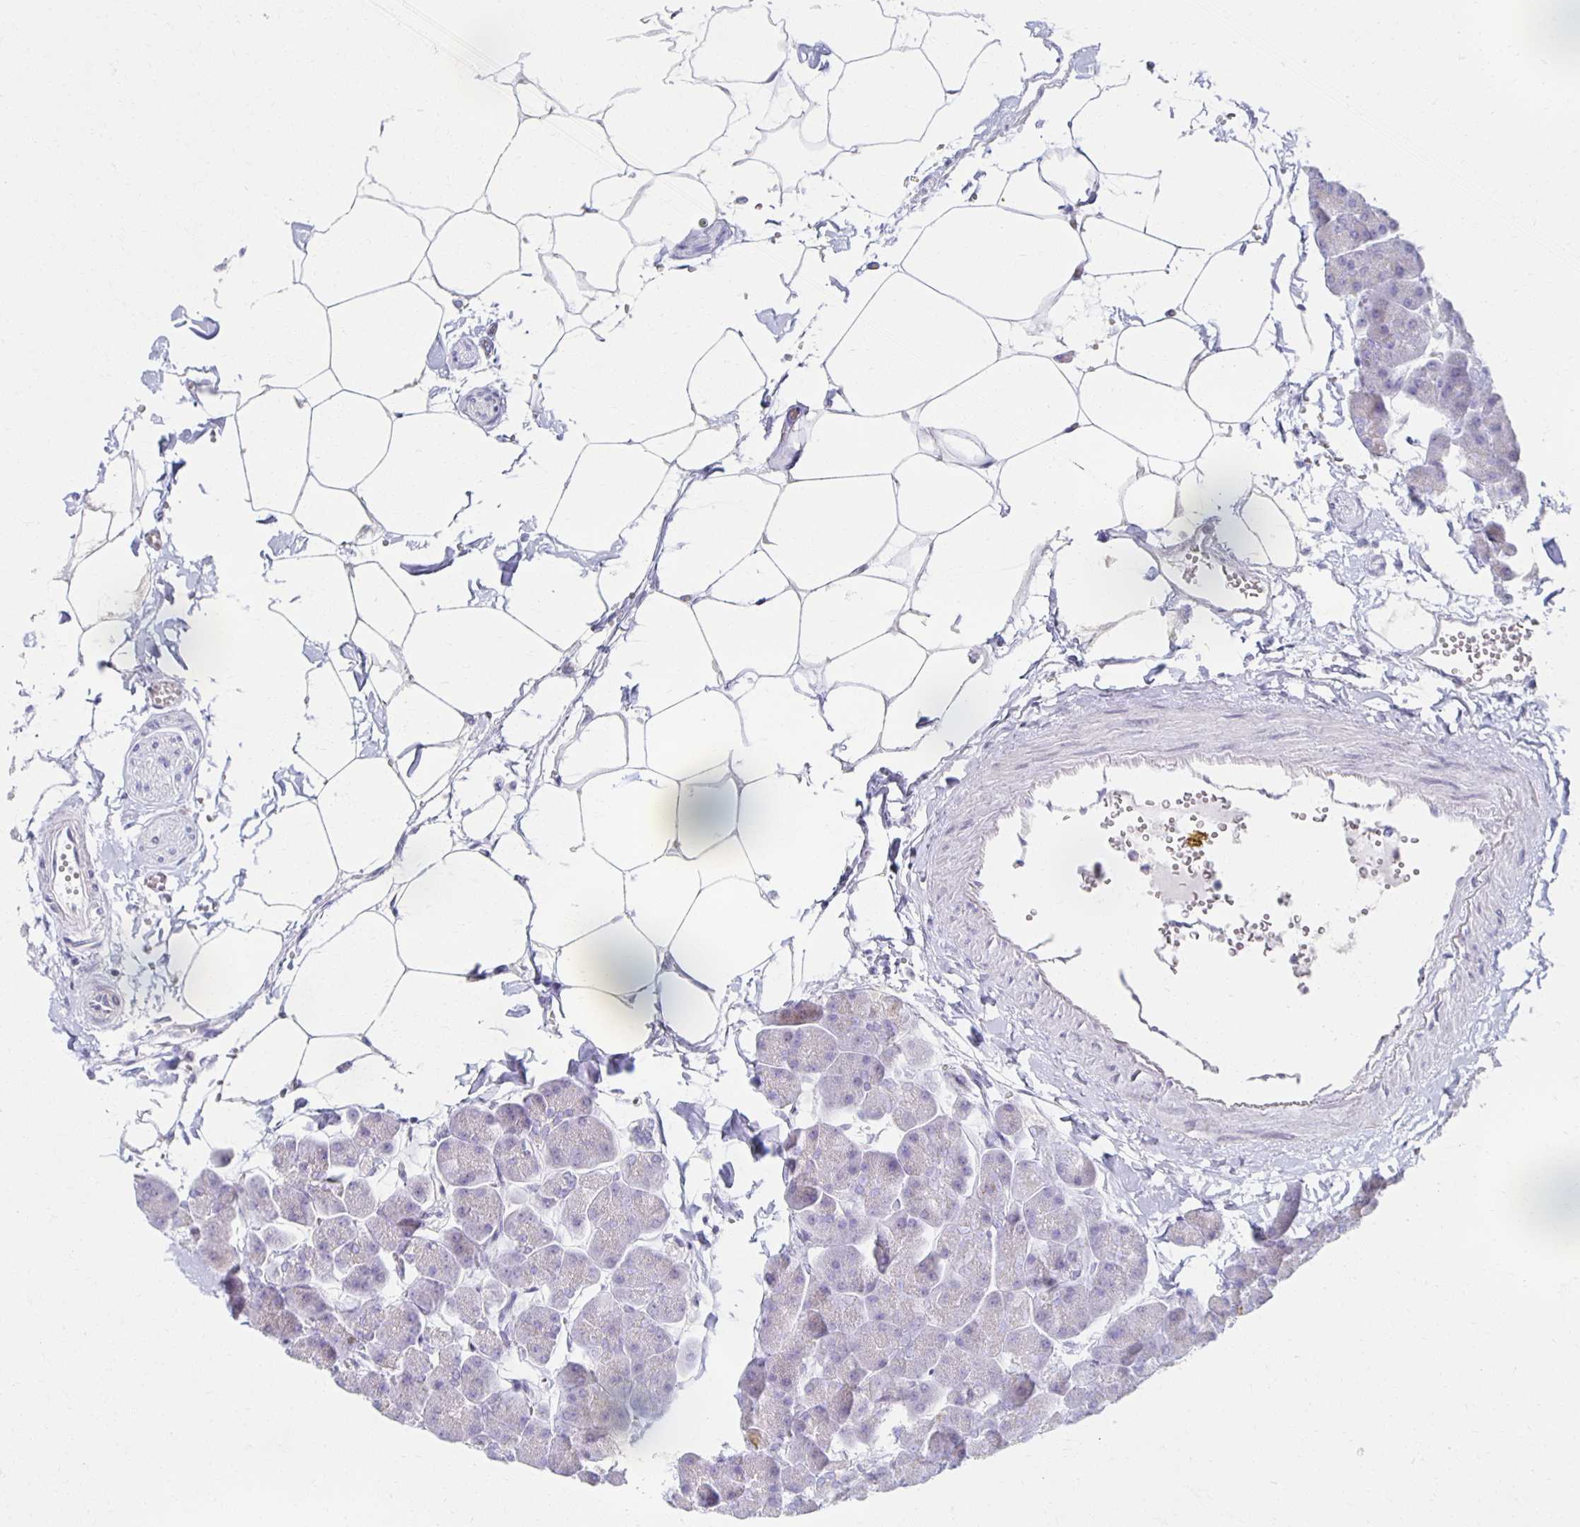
{"staining": {"intensity": "negative", "quantity": "none", "location": "none"}, "tissue": "pancreas", "cell_type": "Exocrine glandular cells", "image_type": "normal", "snomed": [{"axis": "morphology", "description": "Normal tissue, NOS"}, {"axis": "topography", "description": "Pancreas"}], "caption": "DAB immunohistochemical staining of unremarkable pancreas reveals no significant expression in exocrine glandular cells.", "gene": "TEX44", "patient": {"sex": "male", "age": 35}}